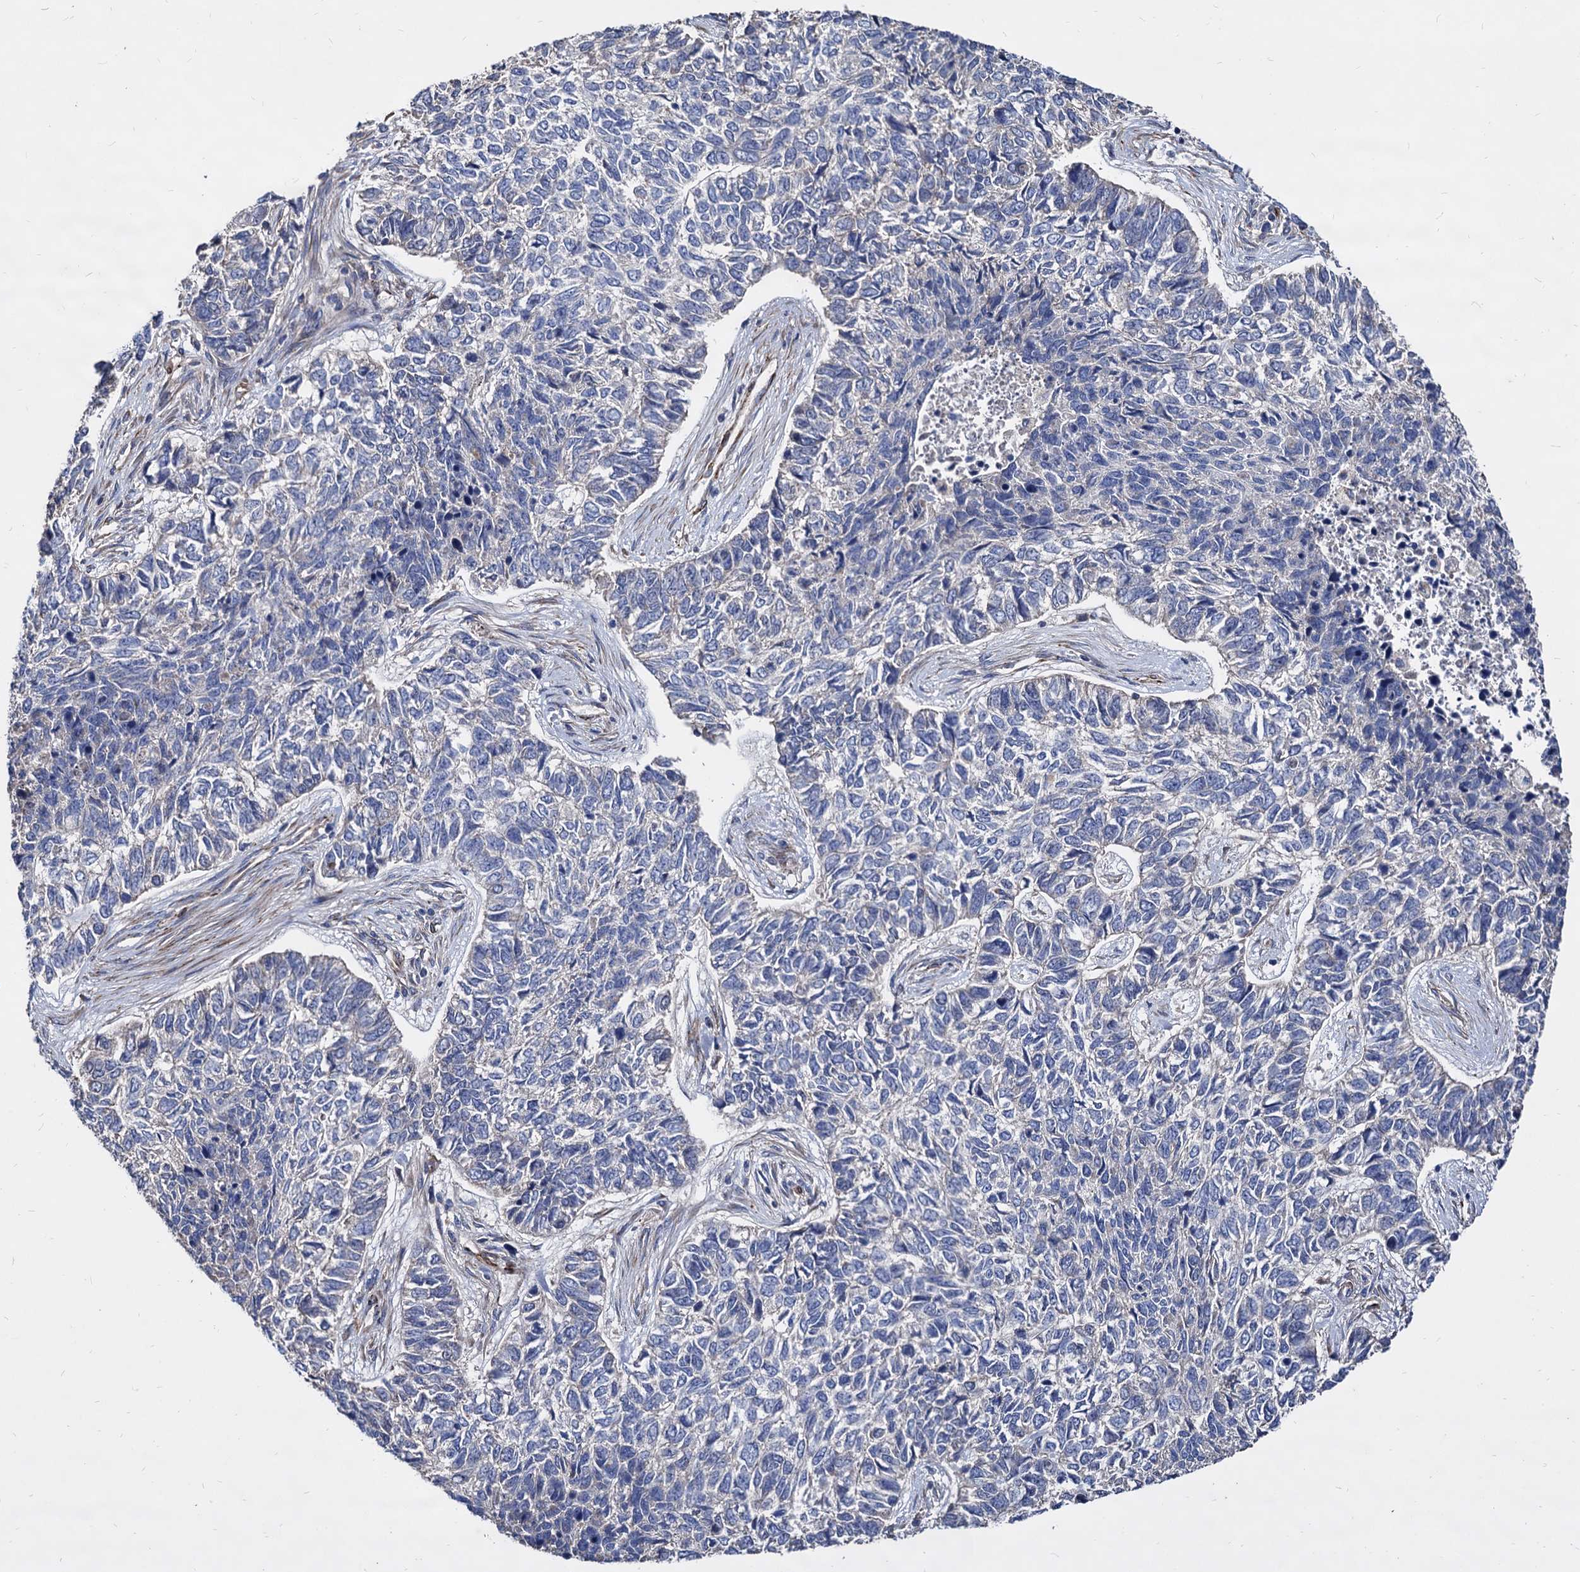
{"staining": {"intensity": "negative", "quantity": "none", "location": "none"}, "tissue": "skin cancer", "cell_type": "Tumor cells", "image_type": "cancer", "snomed": [{"axis": "morphology", "description": "Basal cell carcinoma"}, {"axis": "topography", "description": "Skin"}], "caption": "The micrograph exhibits no significant staining in tumor cells of basal cell carcinoma (skin).", "gene": "WDR11", "patient": {"sex": "female", "age": 65}}